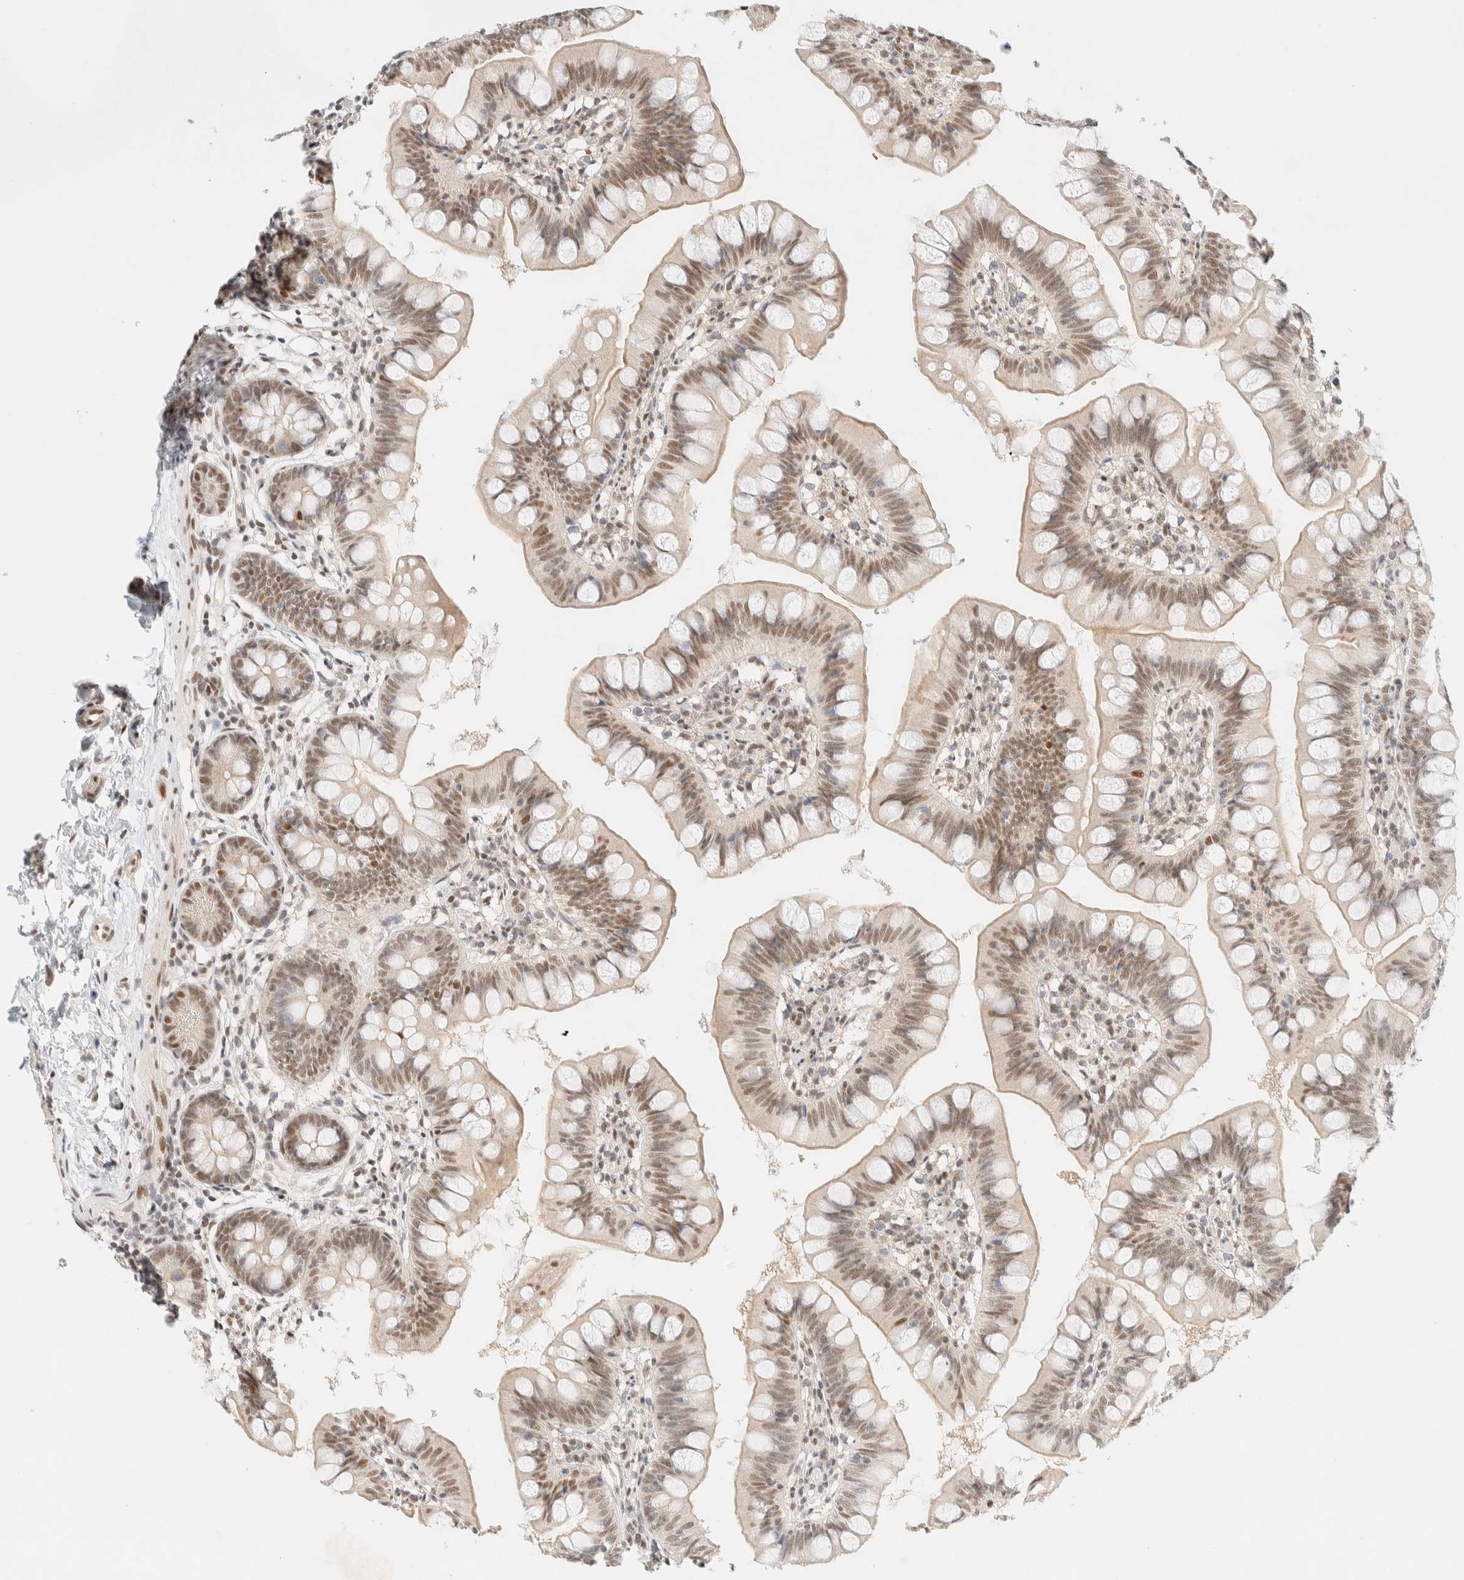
{"staining": {"intensity": "moderate", "quantity": "25%-75%", "location": "cytoplasmic/membranous,nuclear"}, "tissue": "small intestine", "cell_type": "Glandular cells", "image_type": "normal", "snomed": [{"axis": "morphology", "description": "Normal tissue, NOS"}, {"axis": "topography", "description": "Small intestine"}], "caption": "Human small intestine stained for a protein (brown) exhibits moderate cytoplasmic/membranous,nuclear positive expression in about 25%-75% of glandular cells.", "gene": "PYGO2", "patient": {"sex": "male", "age": 7}}